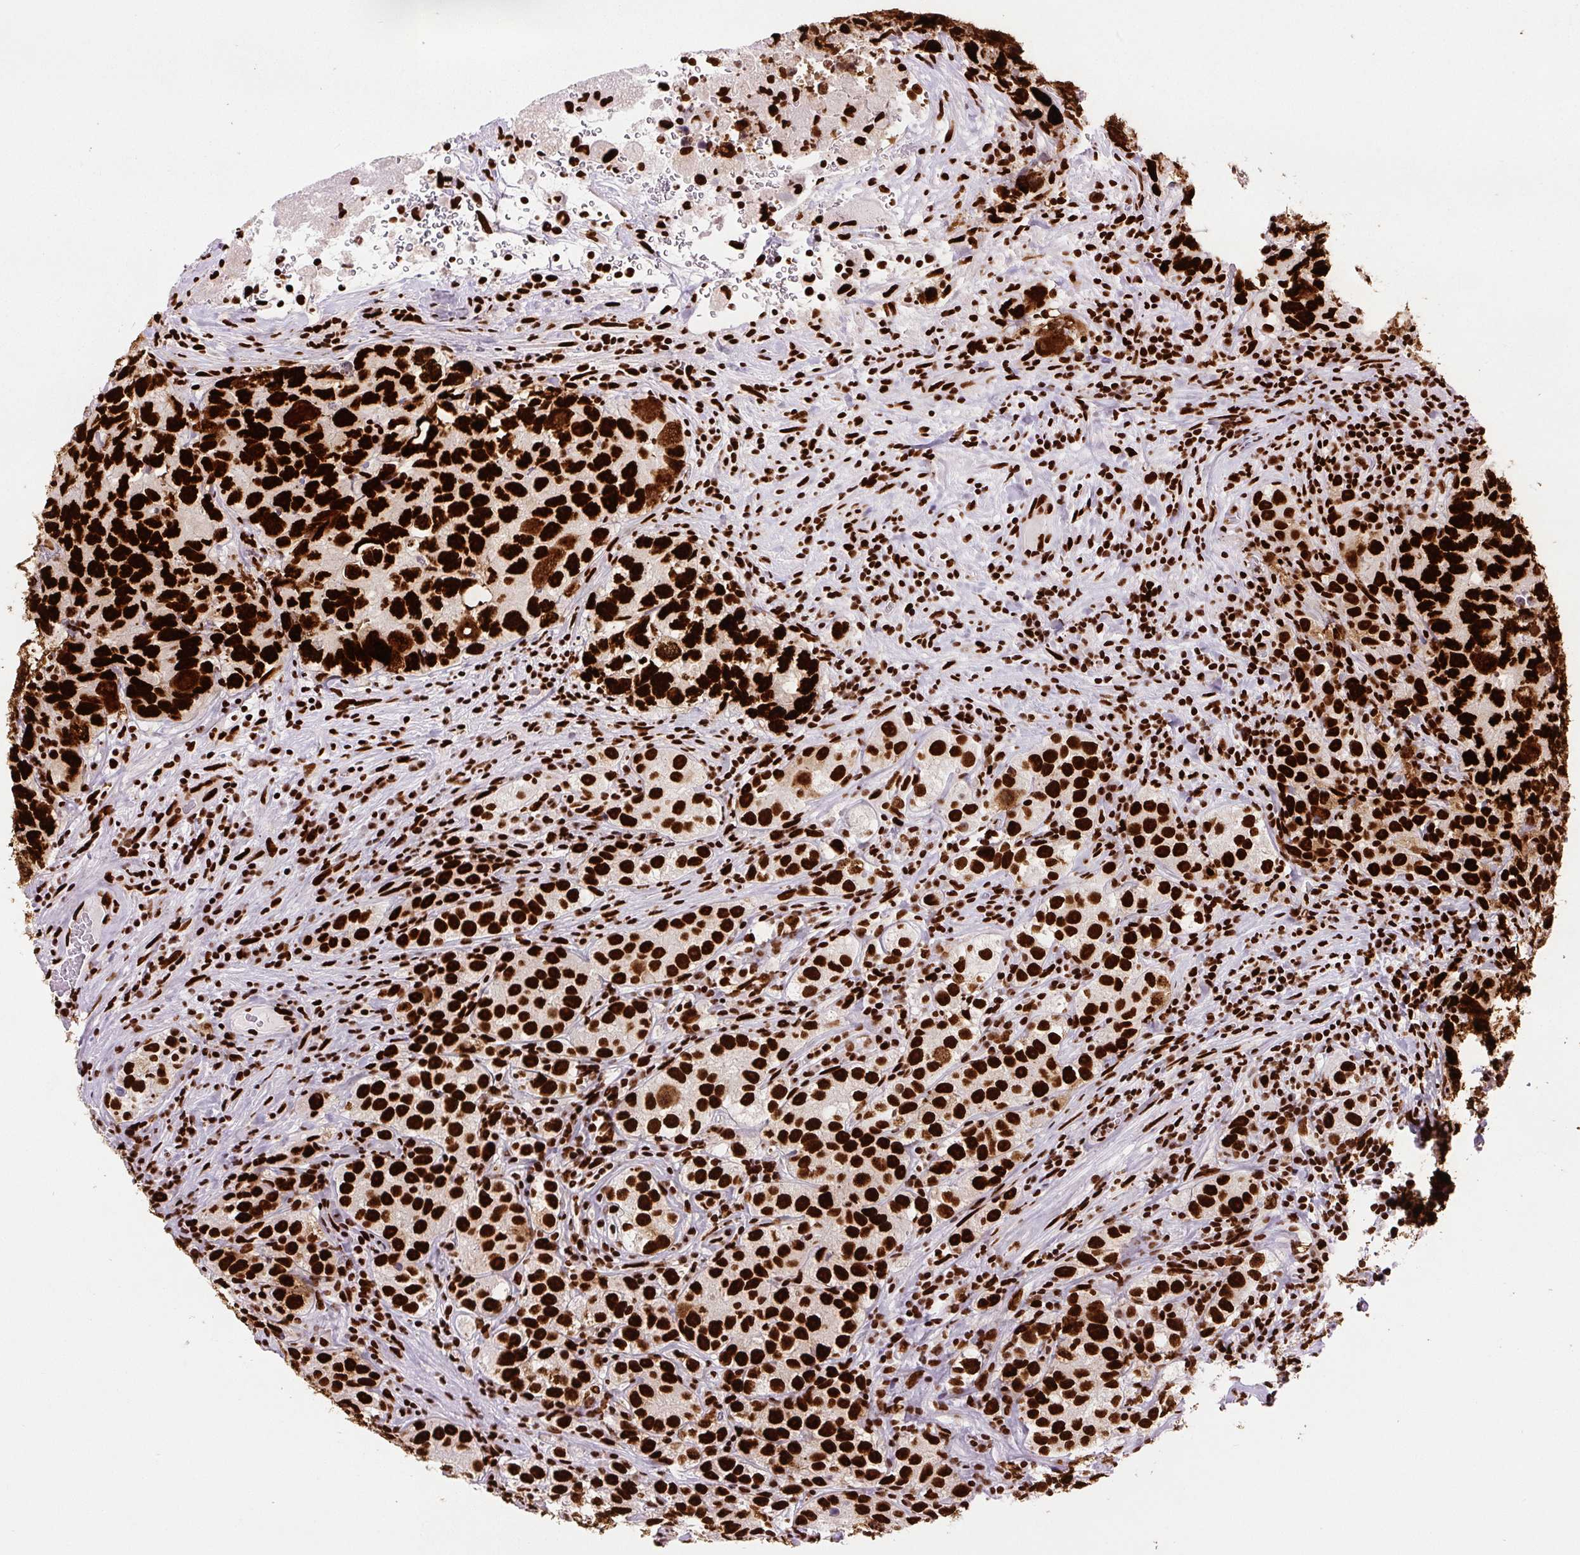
{"staining": {"intensity": "strong", "quantity": ">75%", "location": "nuclear"}, "tissue": "testis cancer", "cell_type": "Tumor cells", "image_type": "cancer", "snomed": [{"axis": "morphology", "description": "Seminoma, NOS"}, {"axis": "morphology", "description": "Carcinoma, Embryonal, NOS"}, {"axis": "topography", "description": "Testis"}], "caption": "Tumor cells show high levels of strong nuclear expression in about >75% of cells in human seminoma (testis).", "gene": "FUS", "patient": {"sex": "male", "age": 43}}